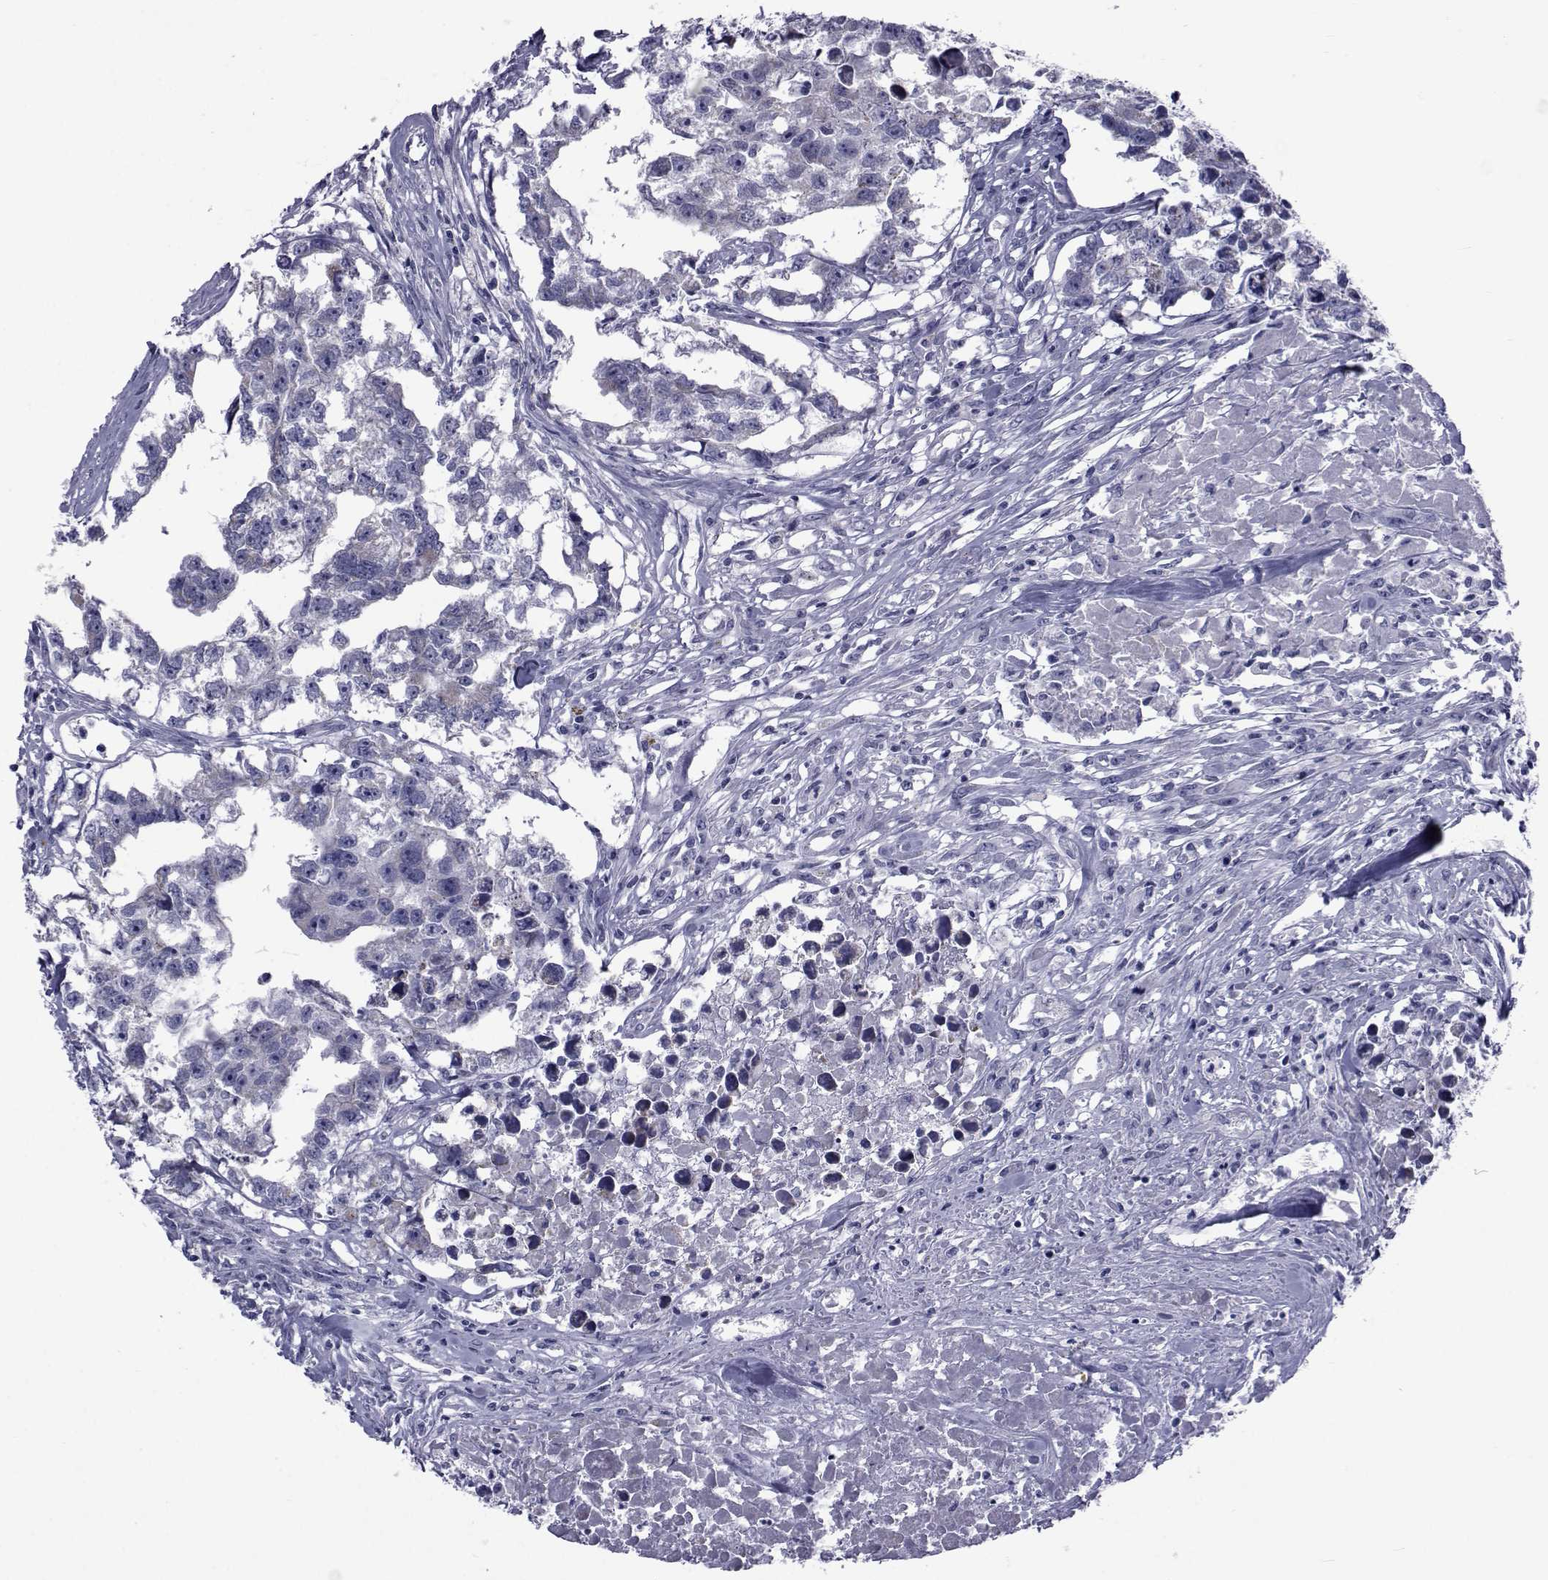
{"staining": {"intensity": "negative", "quantity": "none", "location": "none"}, "tissue": "testis cancer", "cell_type": "Tumor cells", "image_type": "cancer", "snomed": [{"axis": "morphology", "description": "Carcinoma, Embryonal, NOS"}, {"axis": "morphology", "description": "Teratoma, malignant, NOS"}, {"axis": "topography", "description": "Testis"}], "caption": "The photomicrograph displays no staining of tumor cells in testis teratoma (malignant).", "gene": "GKAP1", "patient": {"sex": "male", "age": 44}}